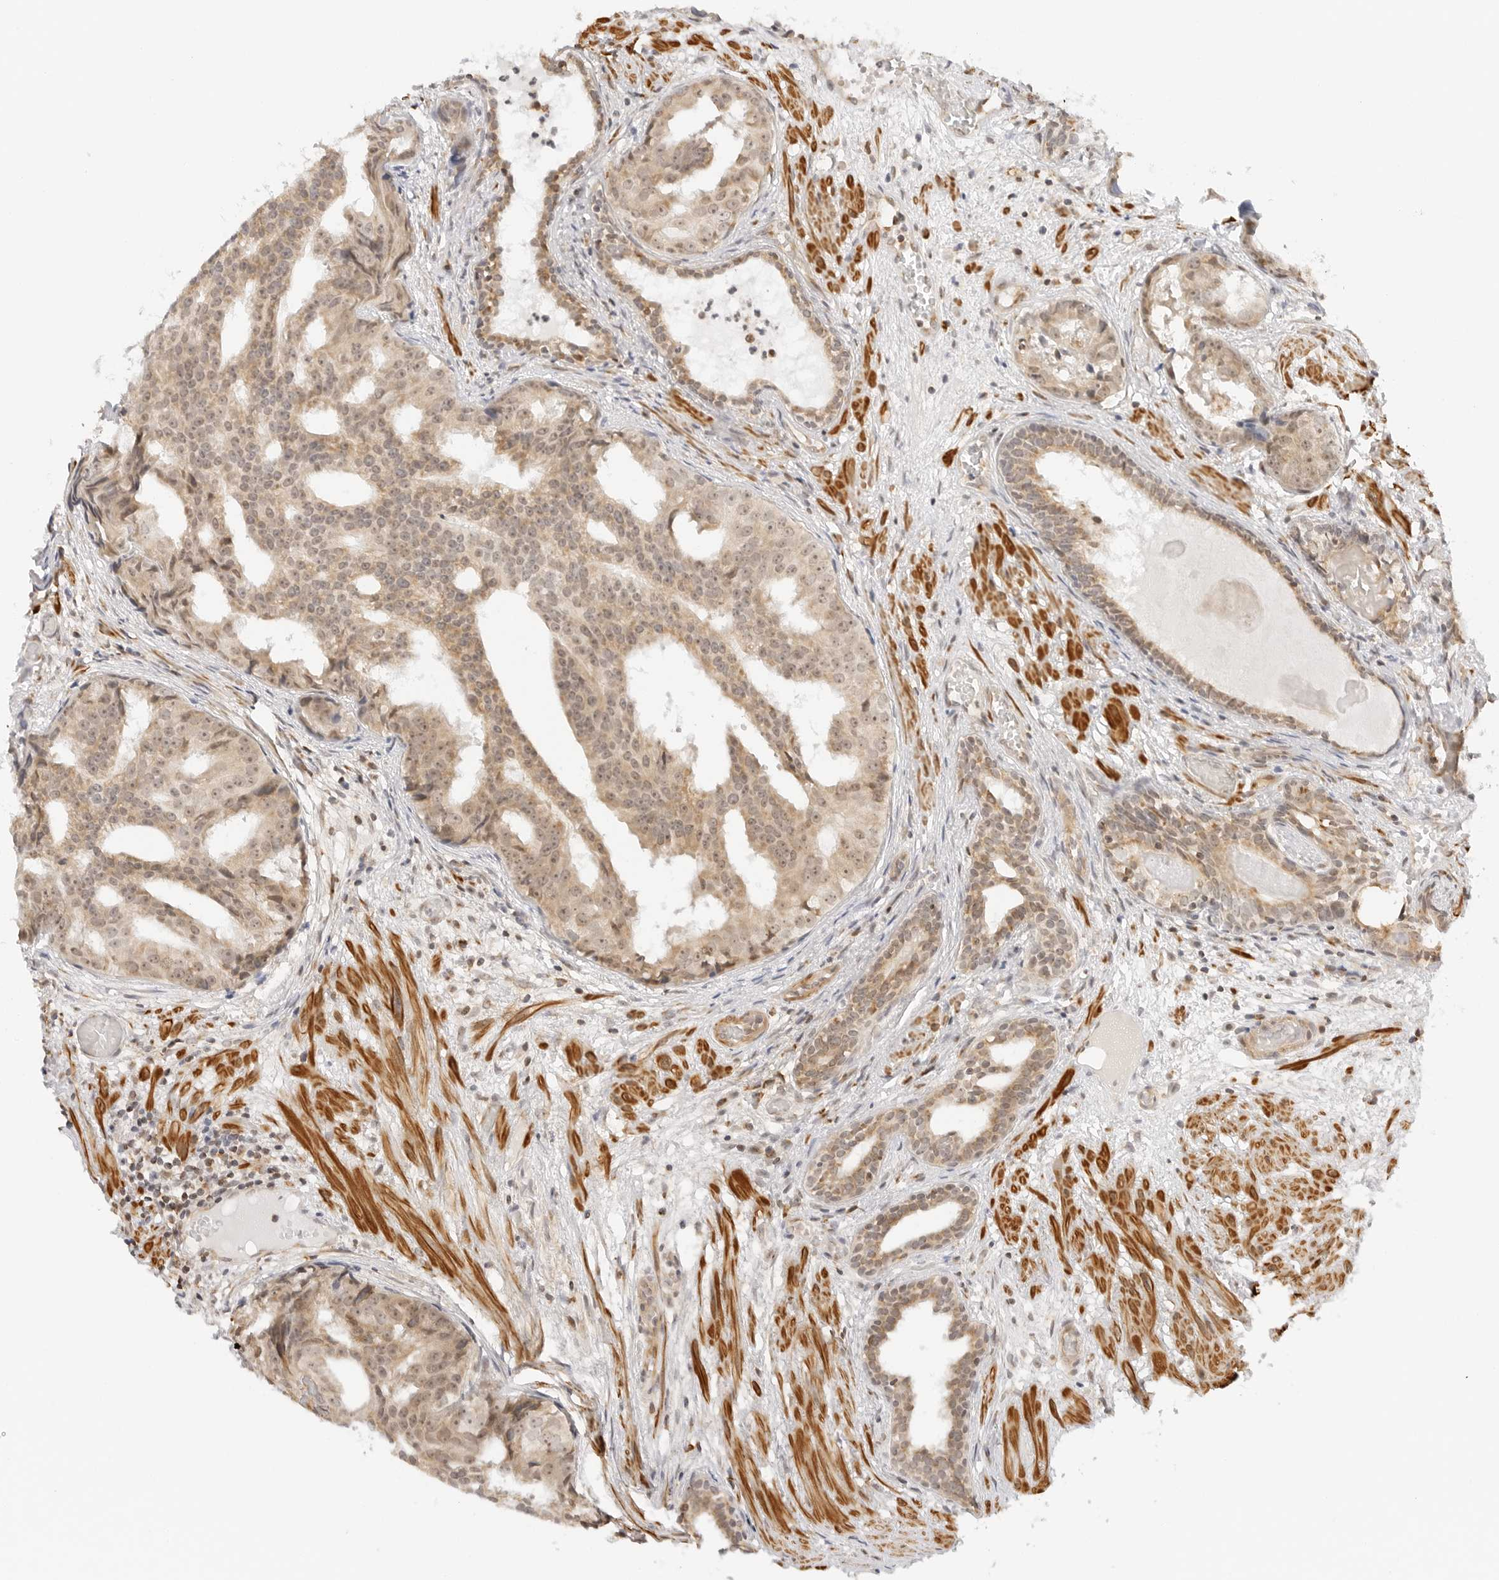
{"staining": {"intensity": "moderate", "quantity": ">75%", "location": "cytoplasmic/membranous,nuclear"}, "tissue": "prostate cancer", "cell_type": "Tumor cells", "image_type": "cancer", "snomed": [{"axis": "morphology", "description": "Adenocarcinoma, Low grade"}, {"axis": "topography", "description": "Prostate"}], "caption": "Immunohistochemistry staining of prostate cancer (adenocarcinoma (low-grade)), which exhibits medium levels of moderate cytoplasmic/membranous and nuclear positivity in about >75% of tumor cells indicating moderate cytoplasmic/membranous and nuclear protein positivity. The staining was performed using DAB (3,3'-diaminobenzidine) (brown) for protein detection and nuclei were counterstained in hematoxylin (blue).", "gene": "GORAB", "patient": {"sex": "male", "age": 88}}